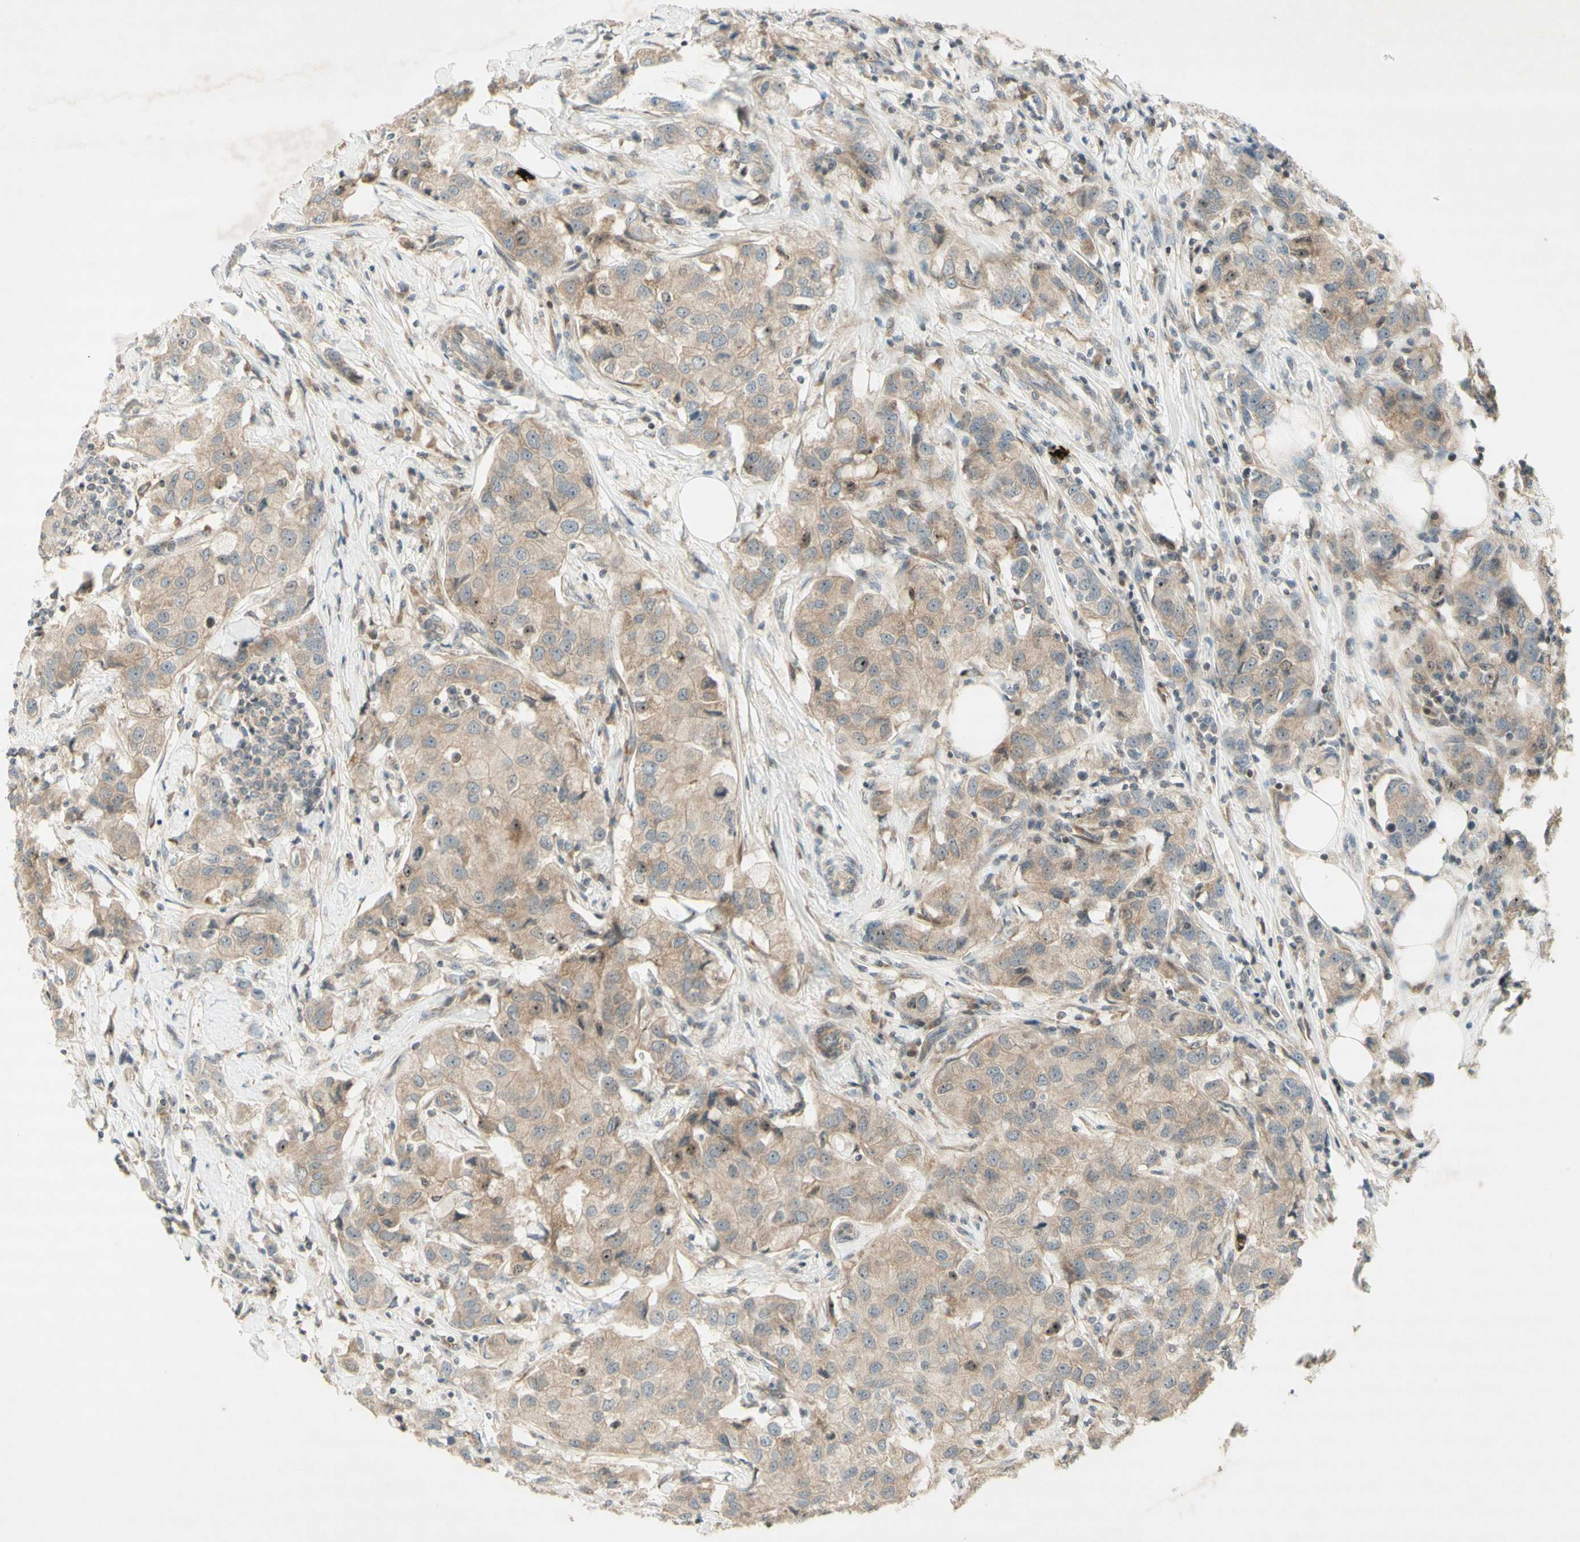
{"staining": {"intensity": "weak", "quantity": ">75%", "location": "cytoplasmic/membranous"}, "tissue": "breast cancer", "cell_type": "Tumor cells", "image_type": "cancer", "snomed": [{"axis": "morphology", "description": "Duct carcinoma"}, {"axis": "topography", "description": "Breast"}], "caption": "Breast cancer (infiltrating ductal carcinoma) stained with IHC demonstrates weak cytoplasmic/membranous staining in approximately >75% of tumor cells.", "gene": "ETF1", "patient": {"sex": "female", "age": 80}}